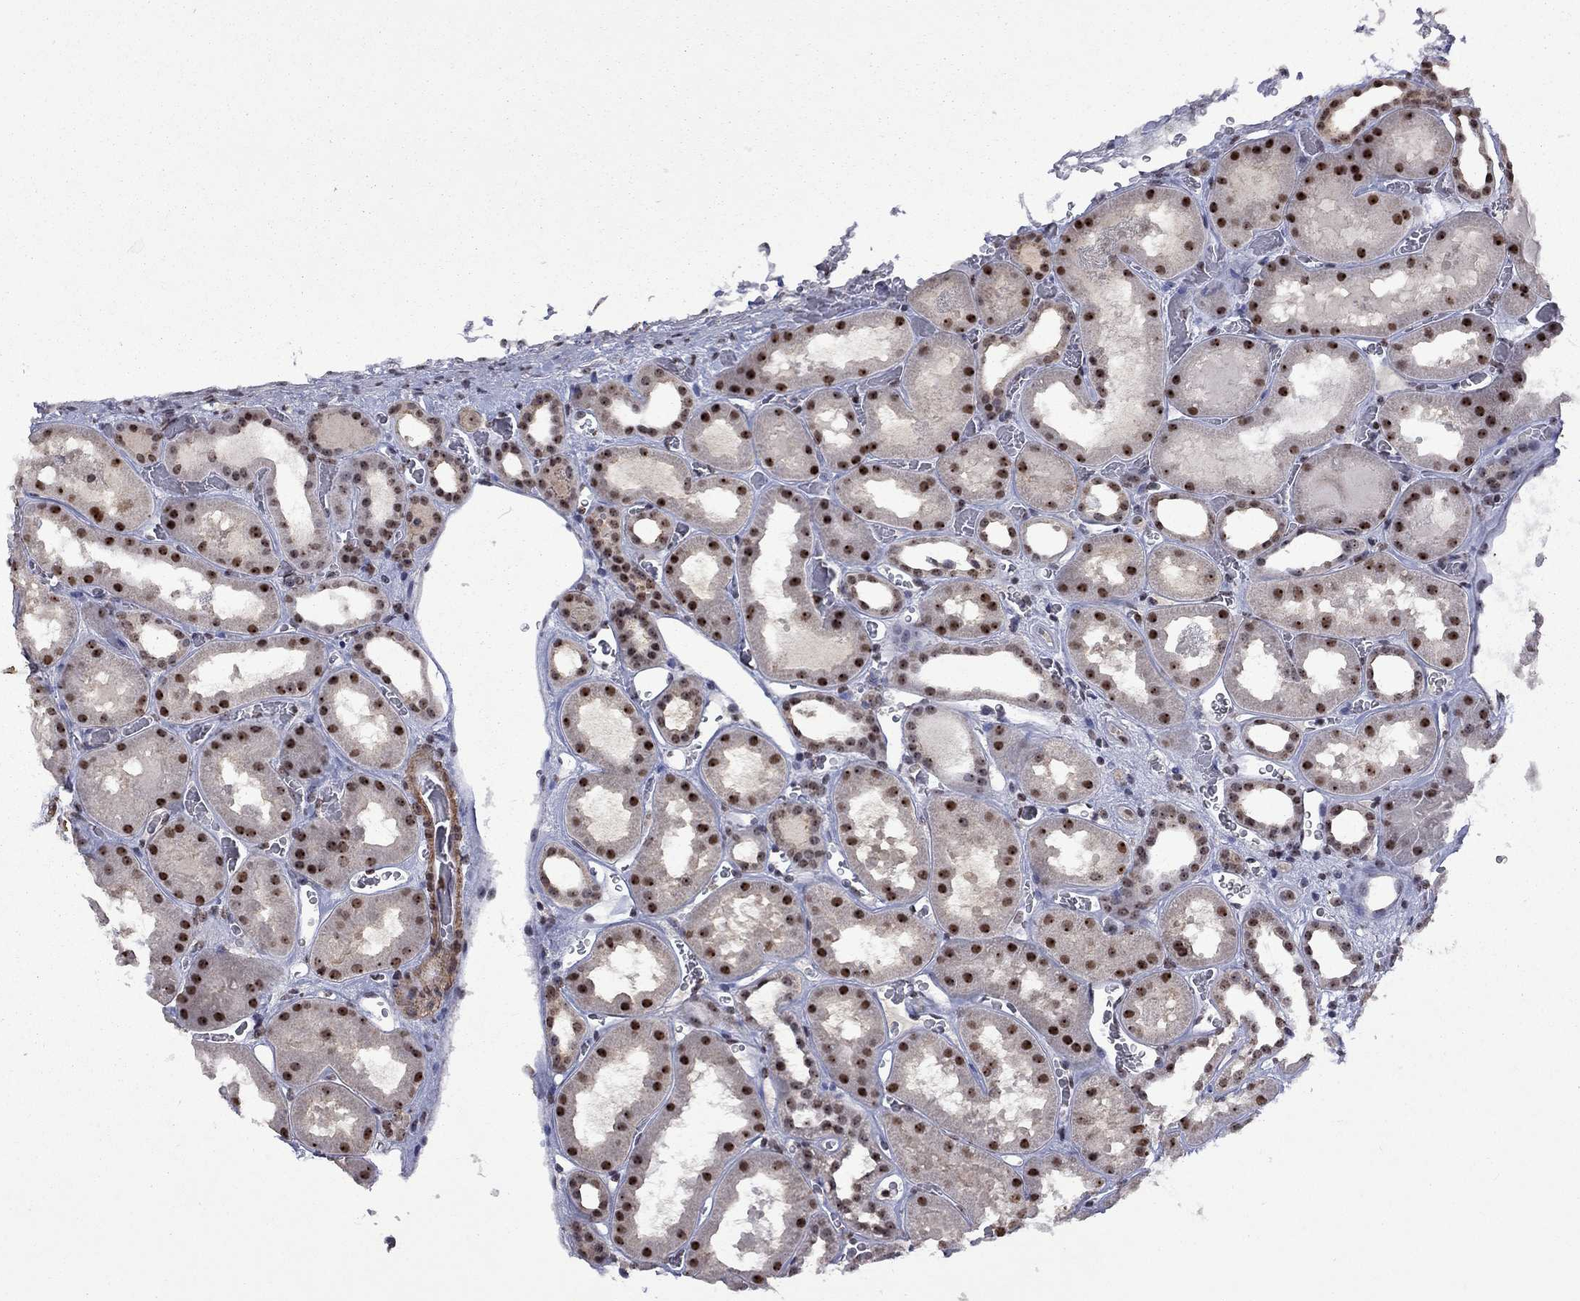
{"staining": {"intensity": "weak", "quantity": "<25%", "location": "nuclear"}, "tissue": "kidney", "cell_type": "Cells in glomeruli", "image_type": "normal", "snomed": [{"axis": "morphology", "description": "Normal tissue, NOS"}, {"axis": "topography", "description": "Kidney"}], "caption": "Human kidney stained for a protein using IHC shows no staining in cells in glomeruli.", "gene": "SPOUT1", "patient": {"sex": "female", "age": 41}}